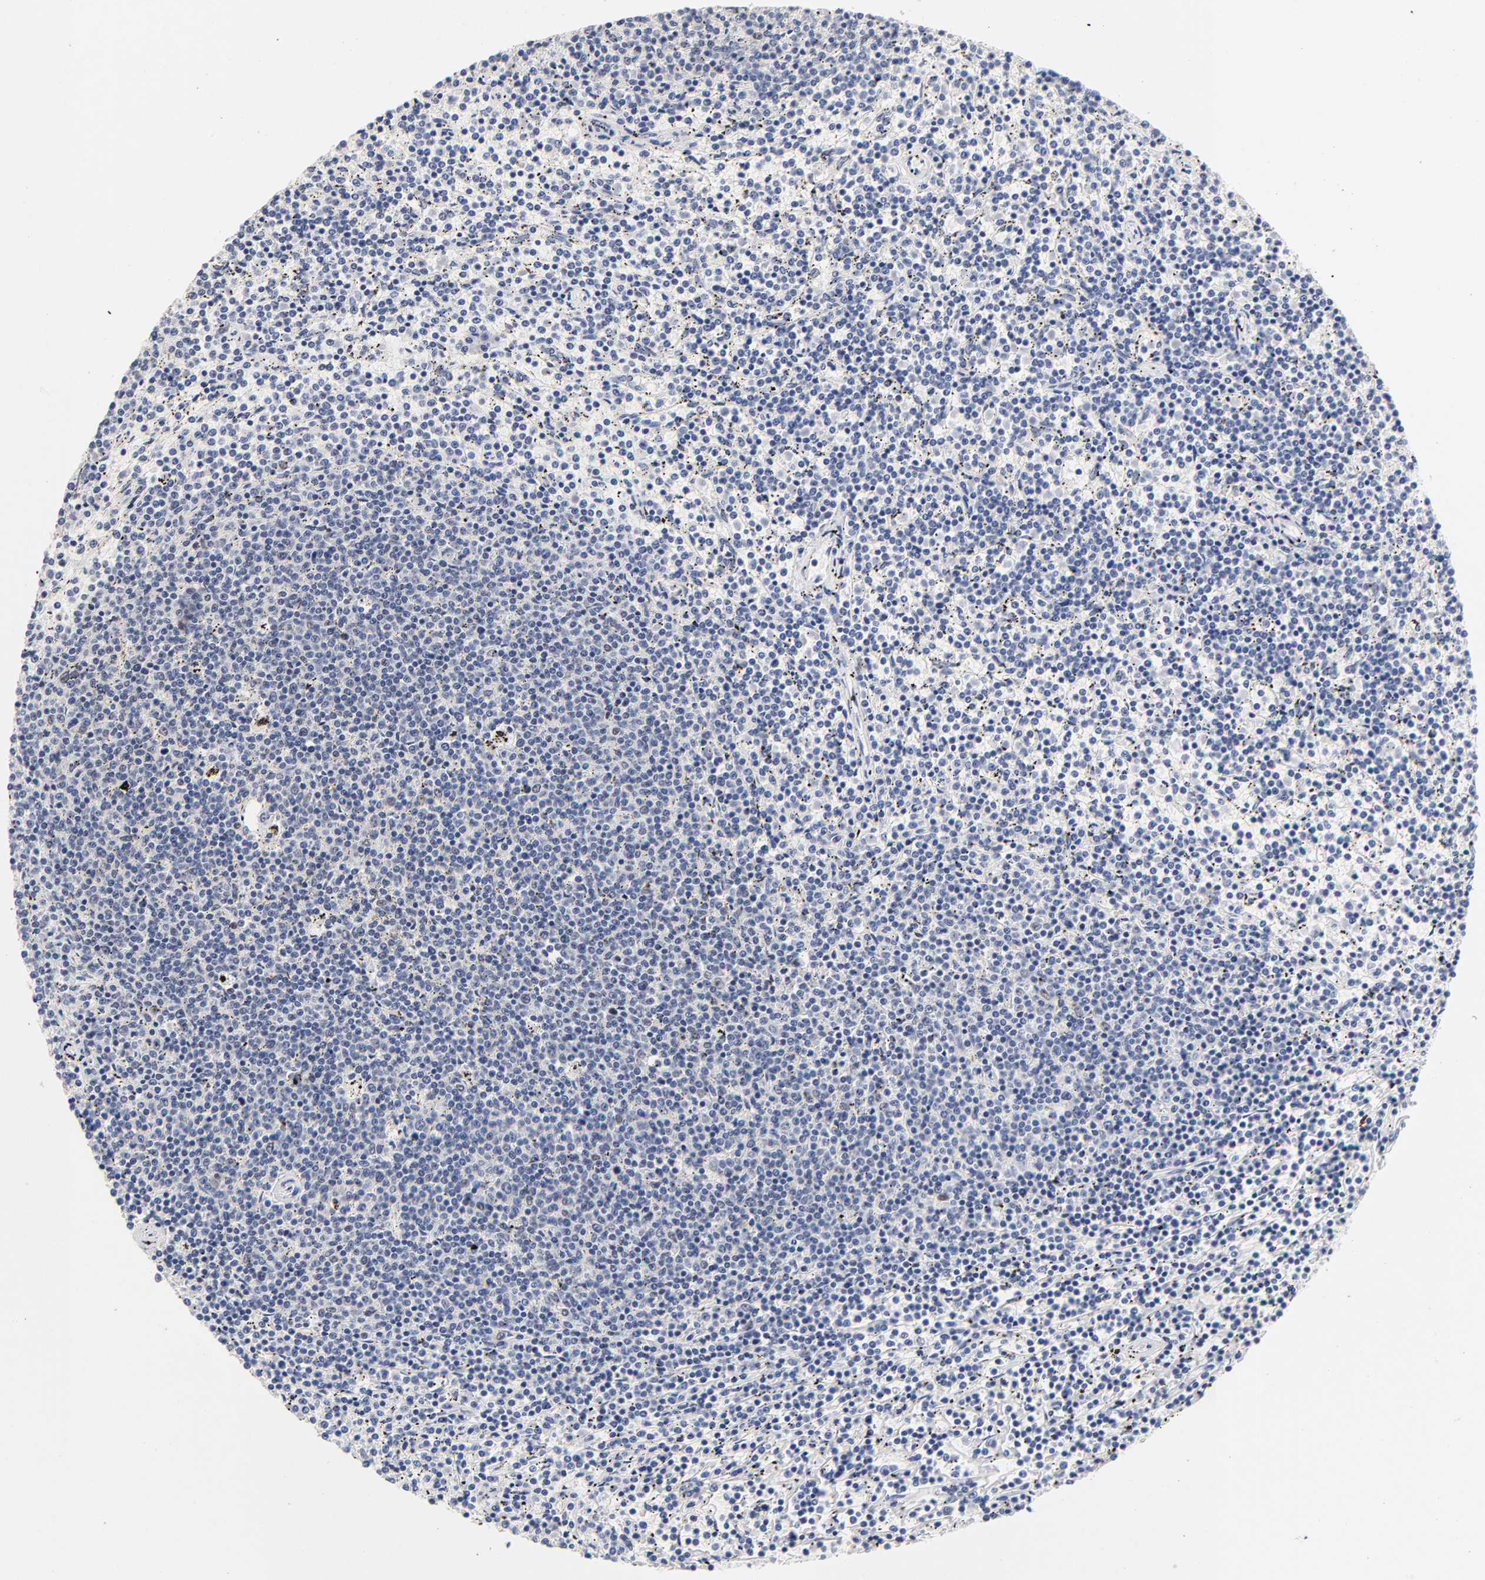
{"staining": {"intensity": "negative", "quantity": "none", "location": "none"}, "tissue": "lymphoma", "cell_type": "Tumor cells", "image_type": "cancer", "snomed": [{"axis": "morphology", "description": "Malignant lymphoma, non-Hodgkin's type, Low grade"}, {"axis": "topography", "description": "Spleen"}], "caption": "Immunohistochemistry histopathology image of lymphoma stained for a protein (brown), which demonstrates no staining in tumor cells.", "gene": "ORC2", "patient": {"sex": "female", "age": 50}}